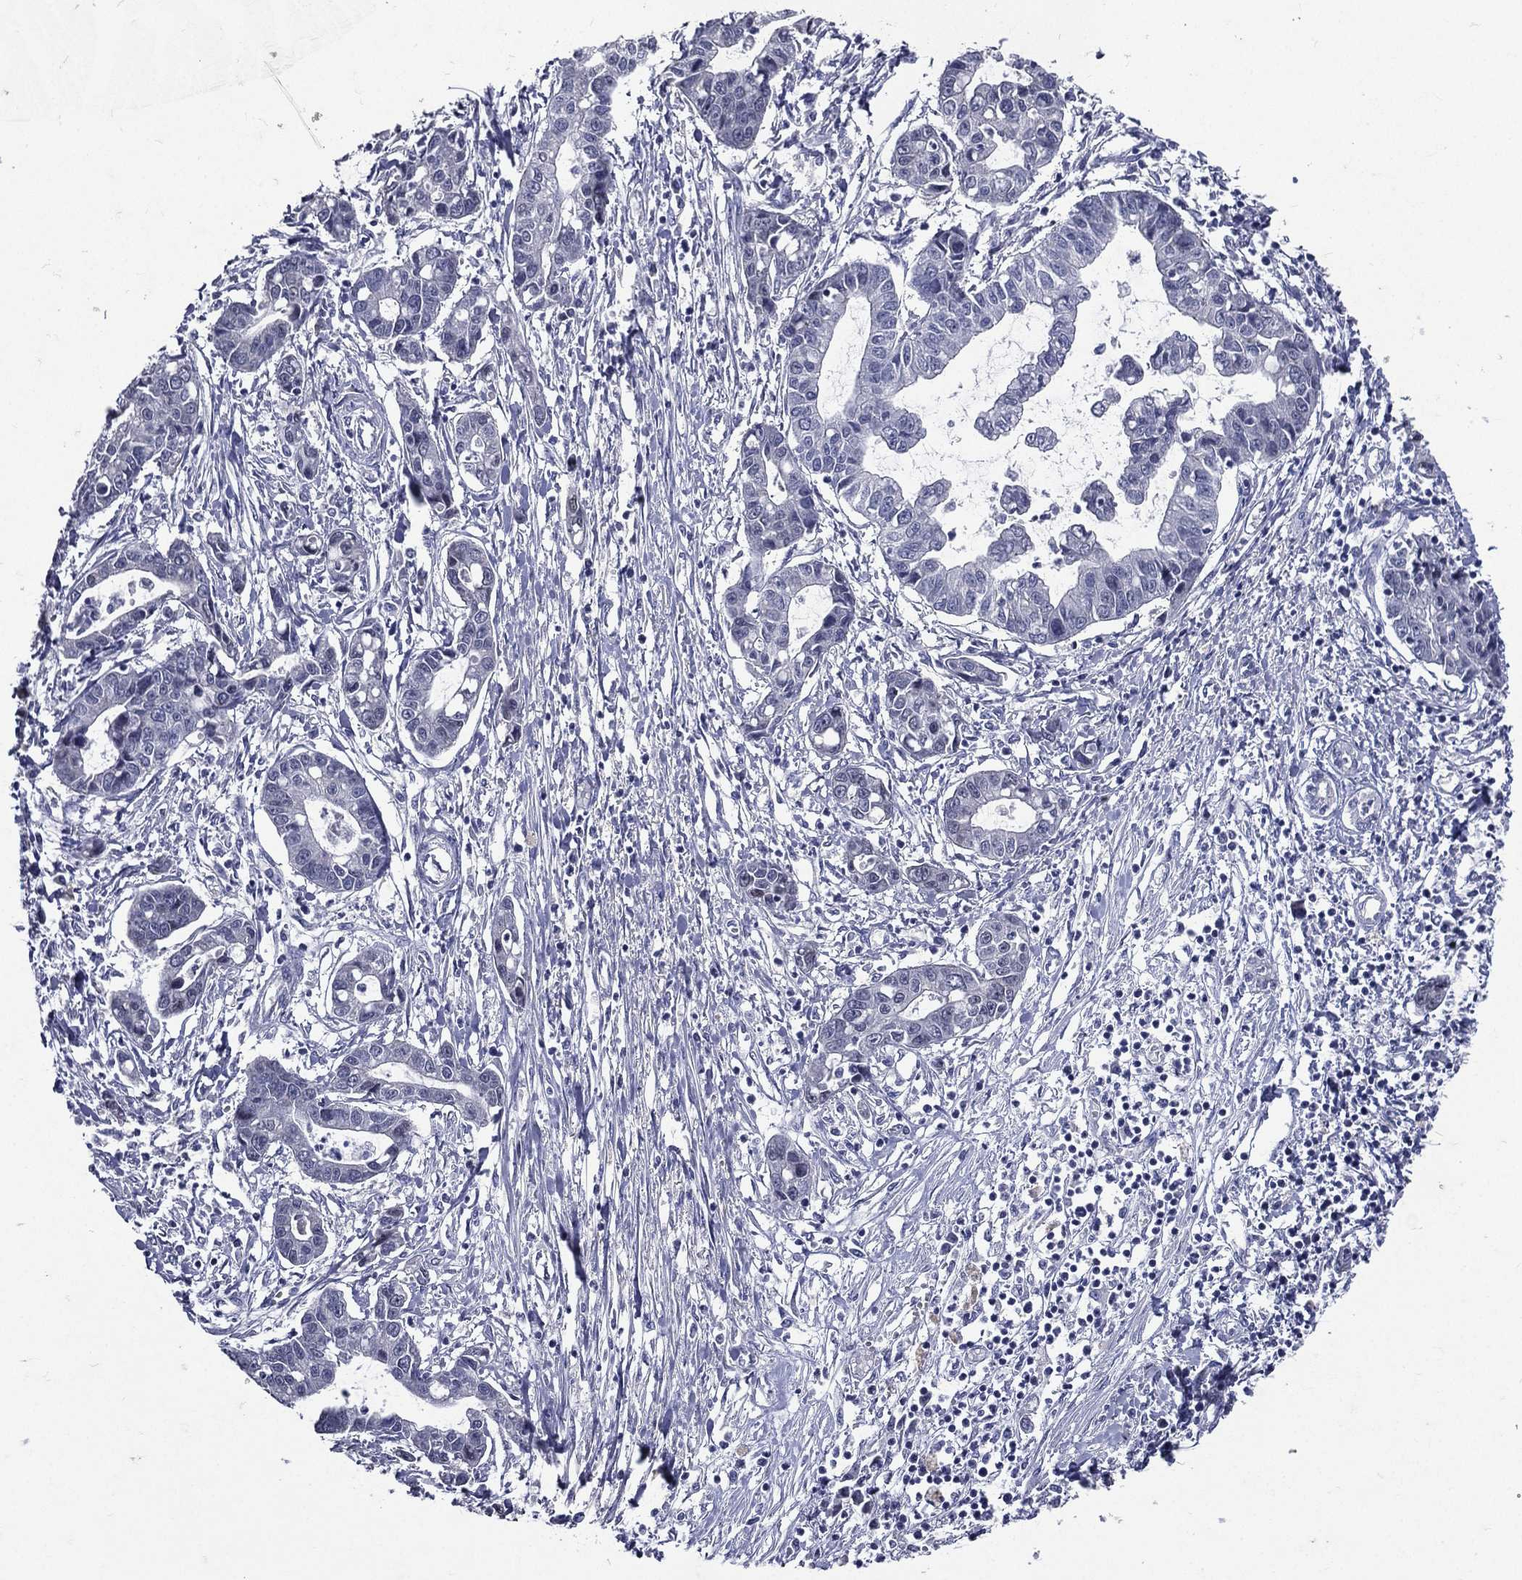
{"staining": {"intensity": "negative", "quantity": "none", "location": "none"}, "tissue": "liver cancer", "cell_type": "Tumor cells", "image_type": "cancer", "snomed": [{"axis": "morphology", "description": "Cholangiocarcinoma"}, {"axis": "topography", "description": "Liver"}], "caption": "Immunohistochemistry micrograph of human liver cancer (cholangiocarcinoma) stained for a protein (brown), which displays no expression in tumor cells. (DAB immunohistochemistry visualized using brightfield microscopy, high magnification).", "gene": "TGM1", "patient": {"sex": "male", "age": 58}}